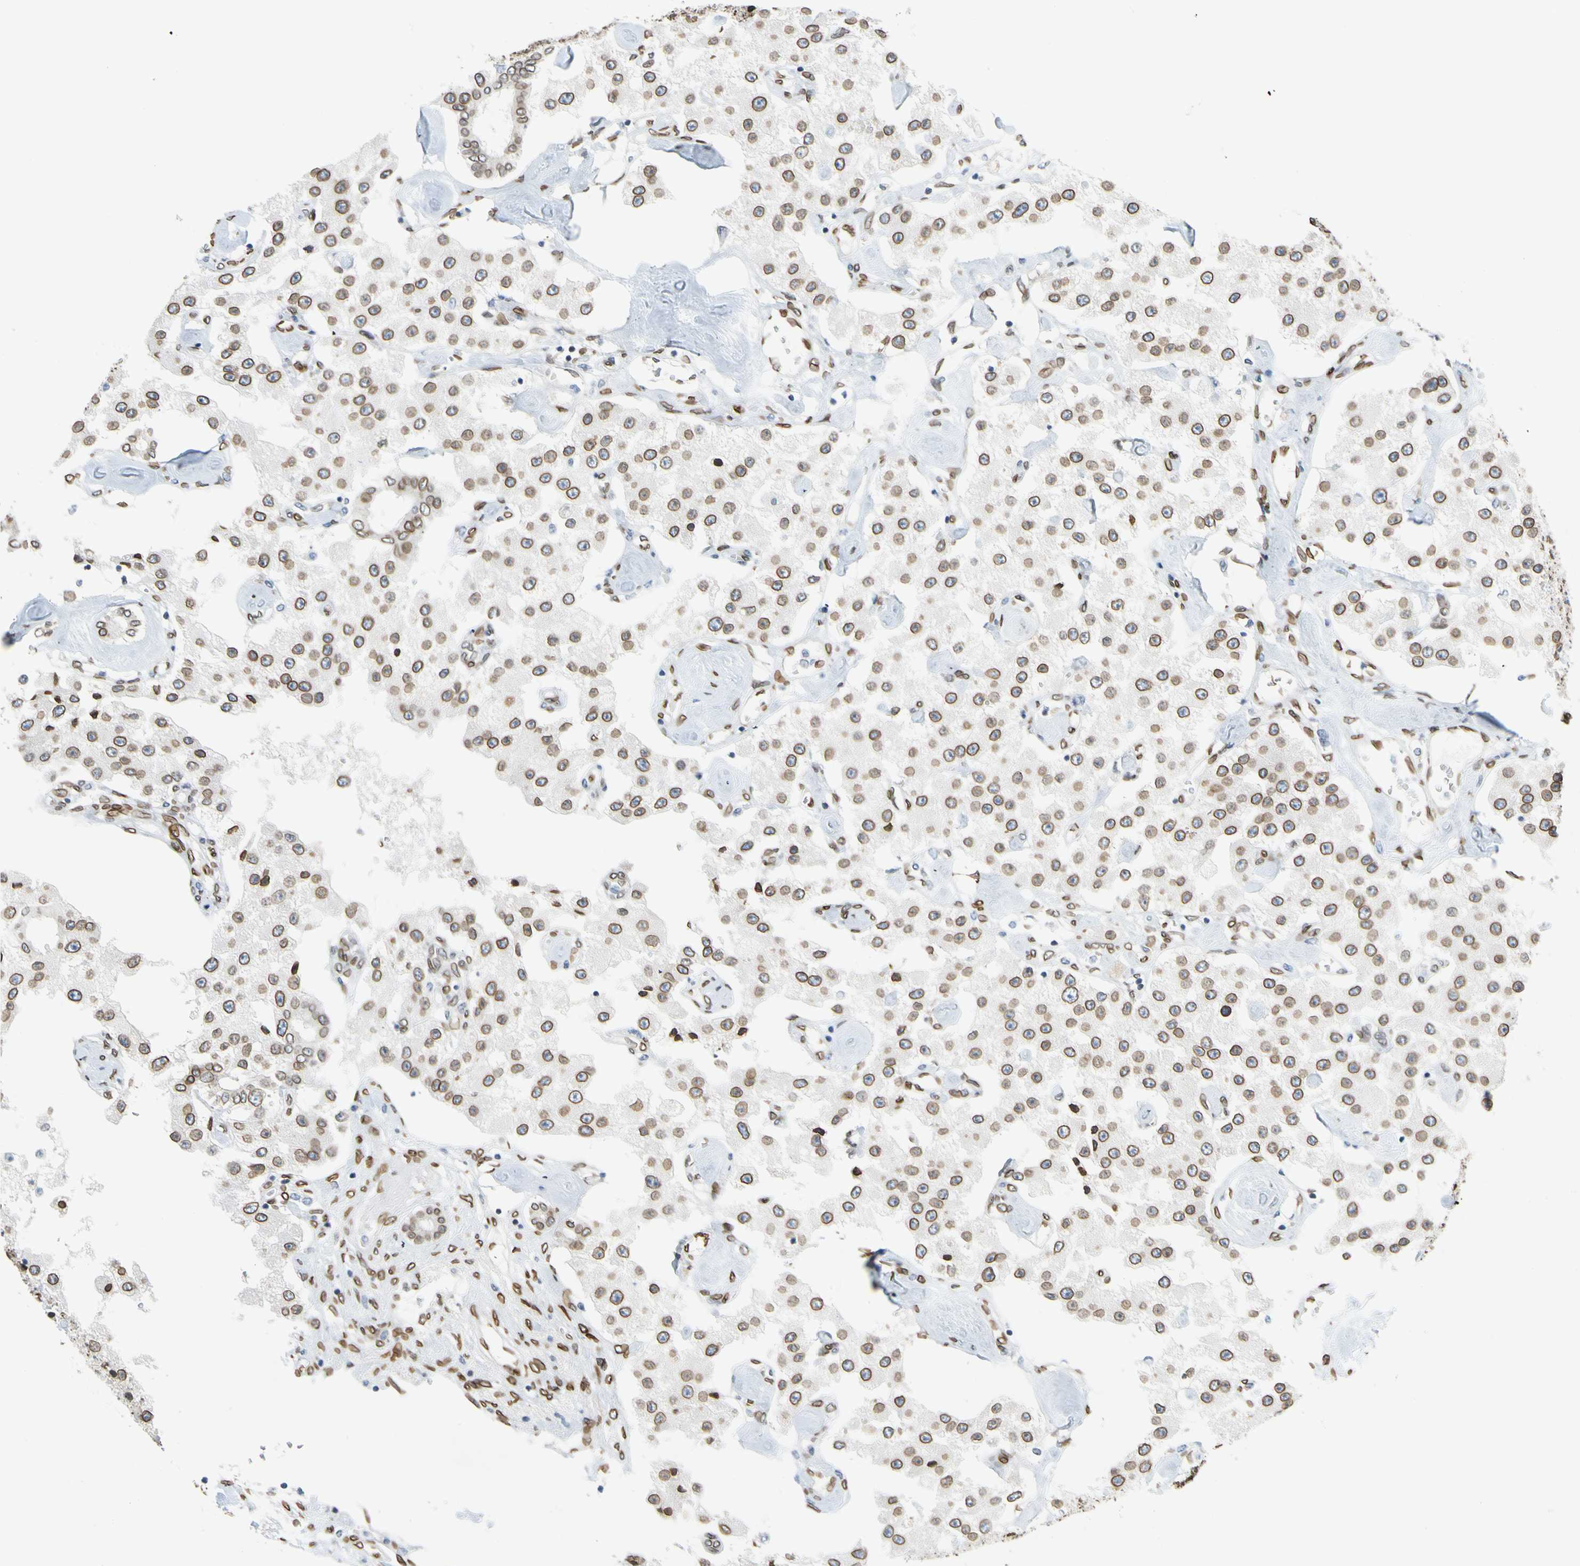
{"staining": {"intensity": "strong", "quantity": ">75%", "location": "cytoplasmic/membranous,nuclear"}, "tissue": "carcinoid", "cell_type": "Tumor cells", "image_type": "cancer", "snomed": [{"axis": "morphology", "description": "Carcinoid, malignant, NOS"}, {"axis": "topography", "description": "Pancreas"}], "caption": "Malignant carcinoid tissue demonstrates strong cytoplasmic/membranous and nuclear expression in approximately >75% of tumor cells, visualized by immunohistochemistry.", "gene": "SUN1", "patient": {"sex": "male", "age": 41}}